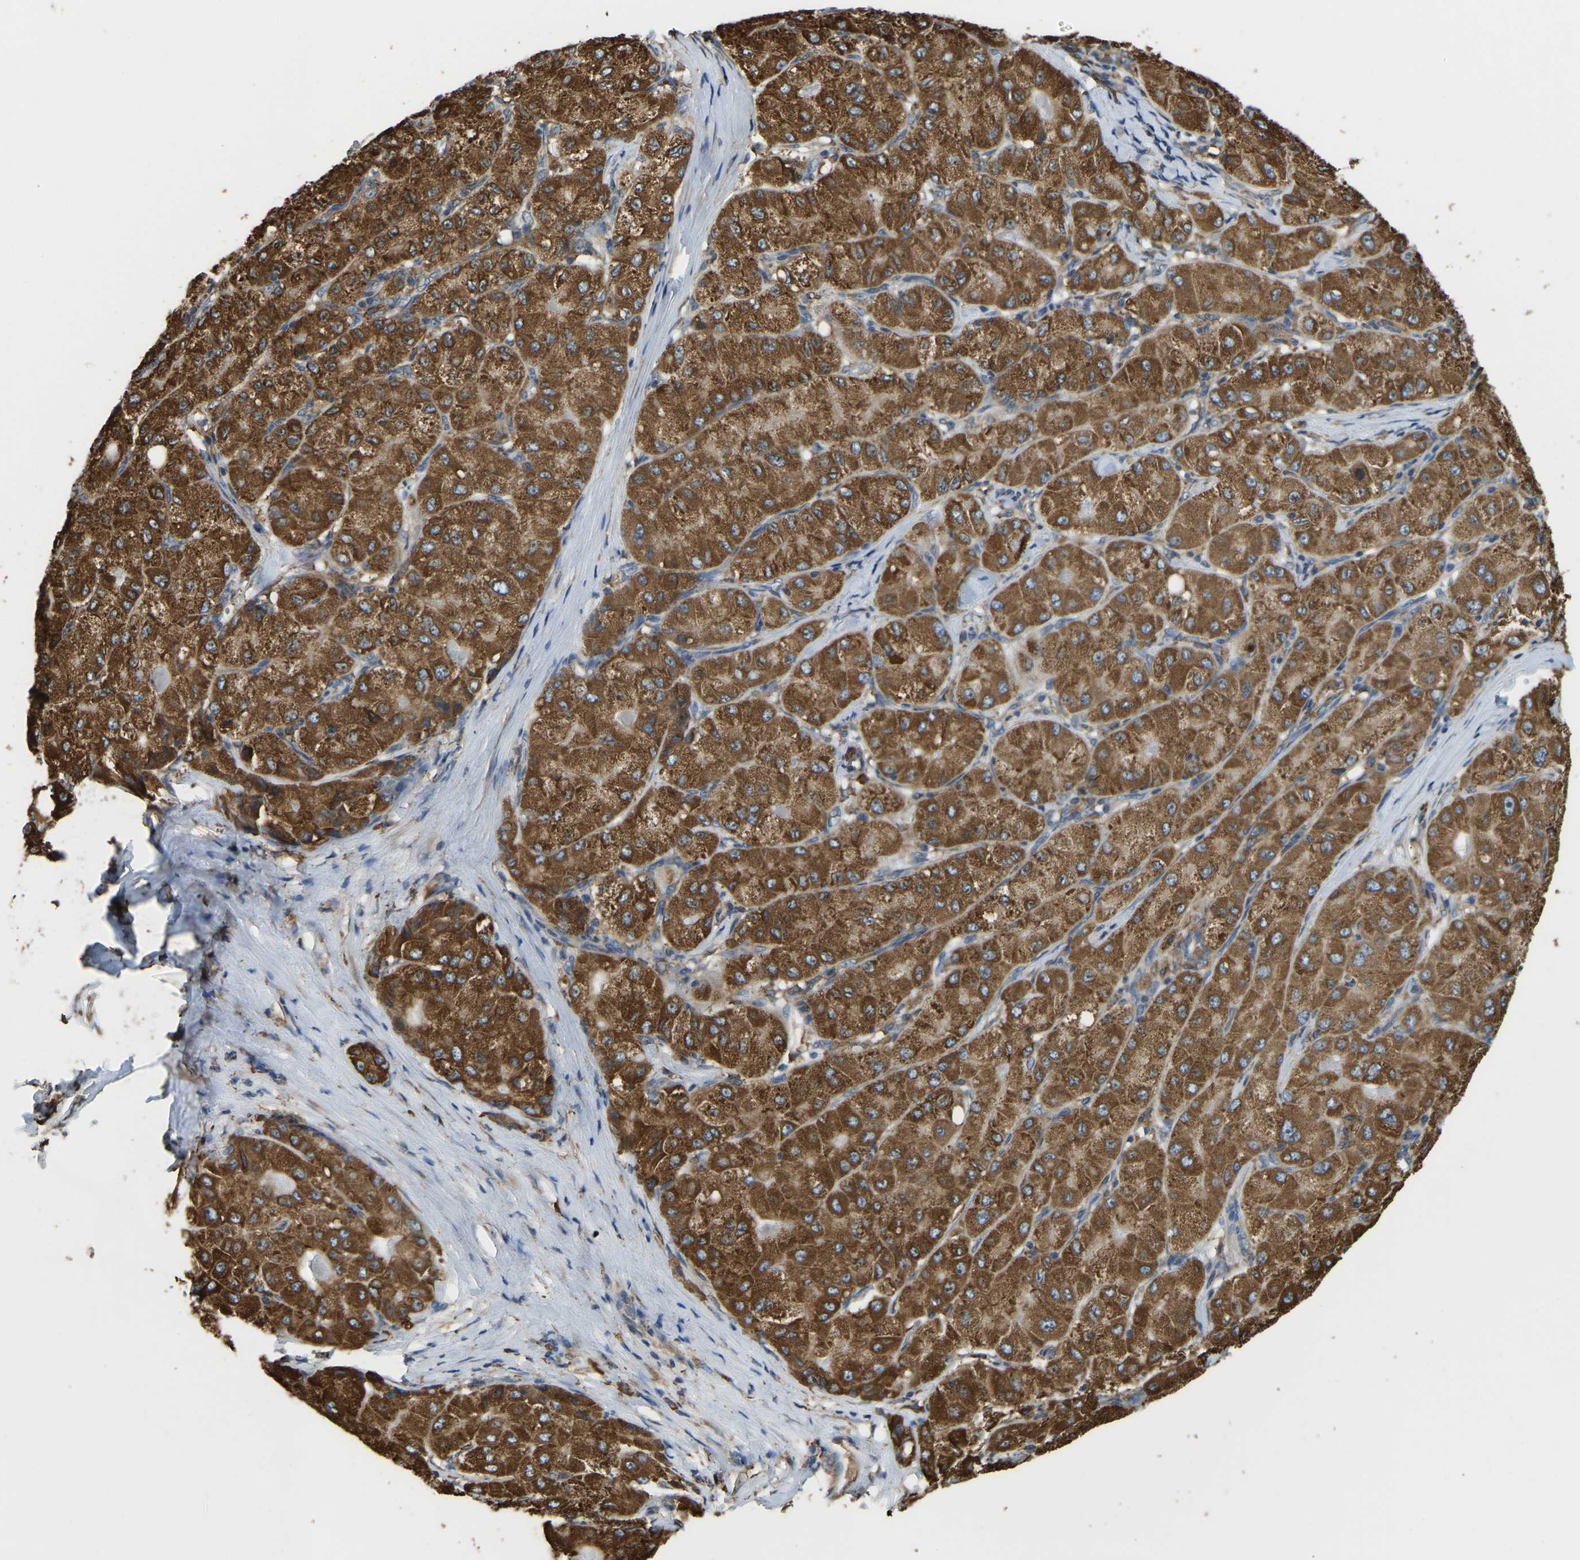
{"staining": {"intensity": "strong", "quantity": ">75%", "location": "cytoplasmic/membranous"}, "tissue": "liver cancer", "cell_type": "Tumor cells", "image_type": "cancer", "snomed": [{"axis": "morphology", "description": "Carcinoma, Hepatocellular, NOS"}, {"axis": "topography", "description": "Liver"}], "caption": "IHC (DAB (3,3'-diaminobenzidine)) staining of human liver cancer reveals strong cytoplasmic/membranous protein expression in approximately >75% of tumor cells.", "gene": "RNF115", "patient": {"sex": "male", "age": 80}}